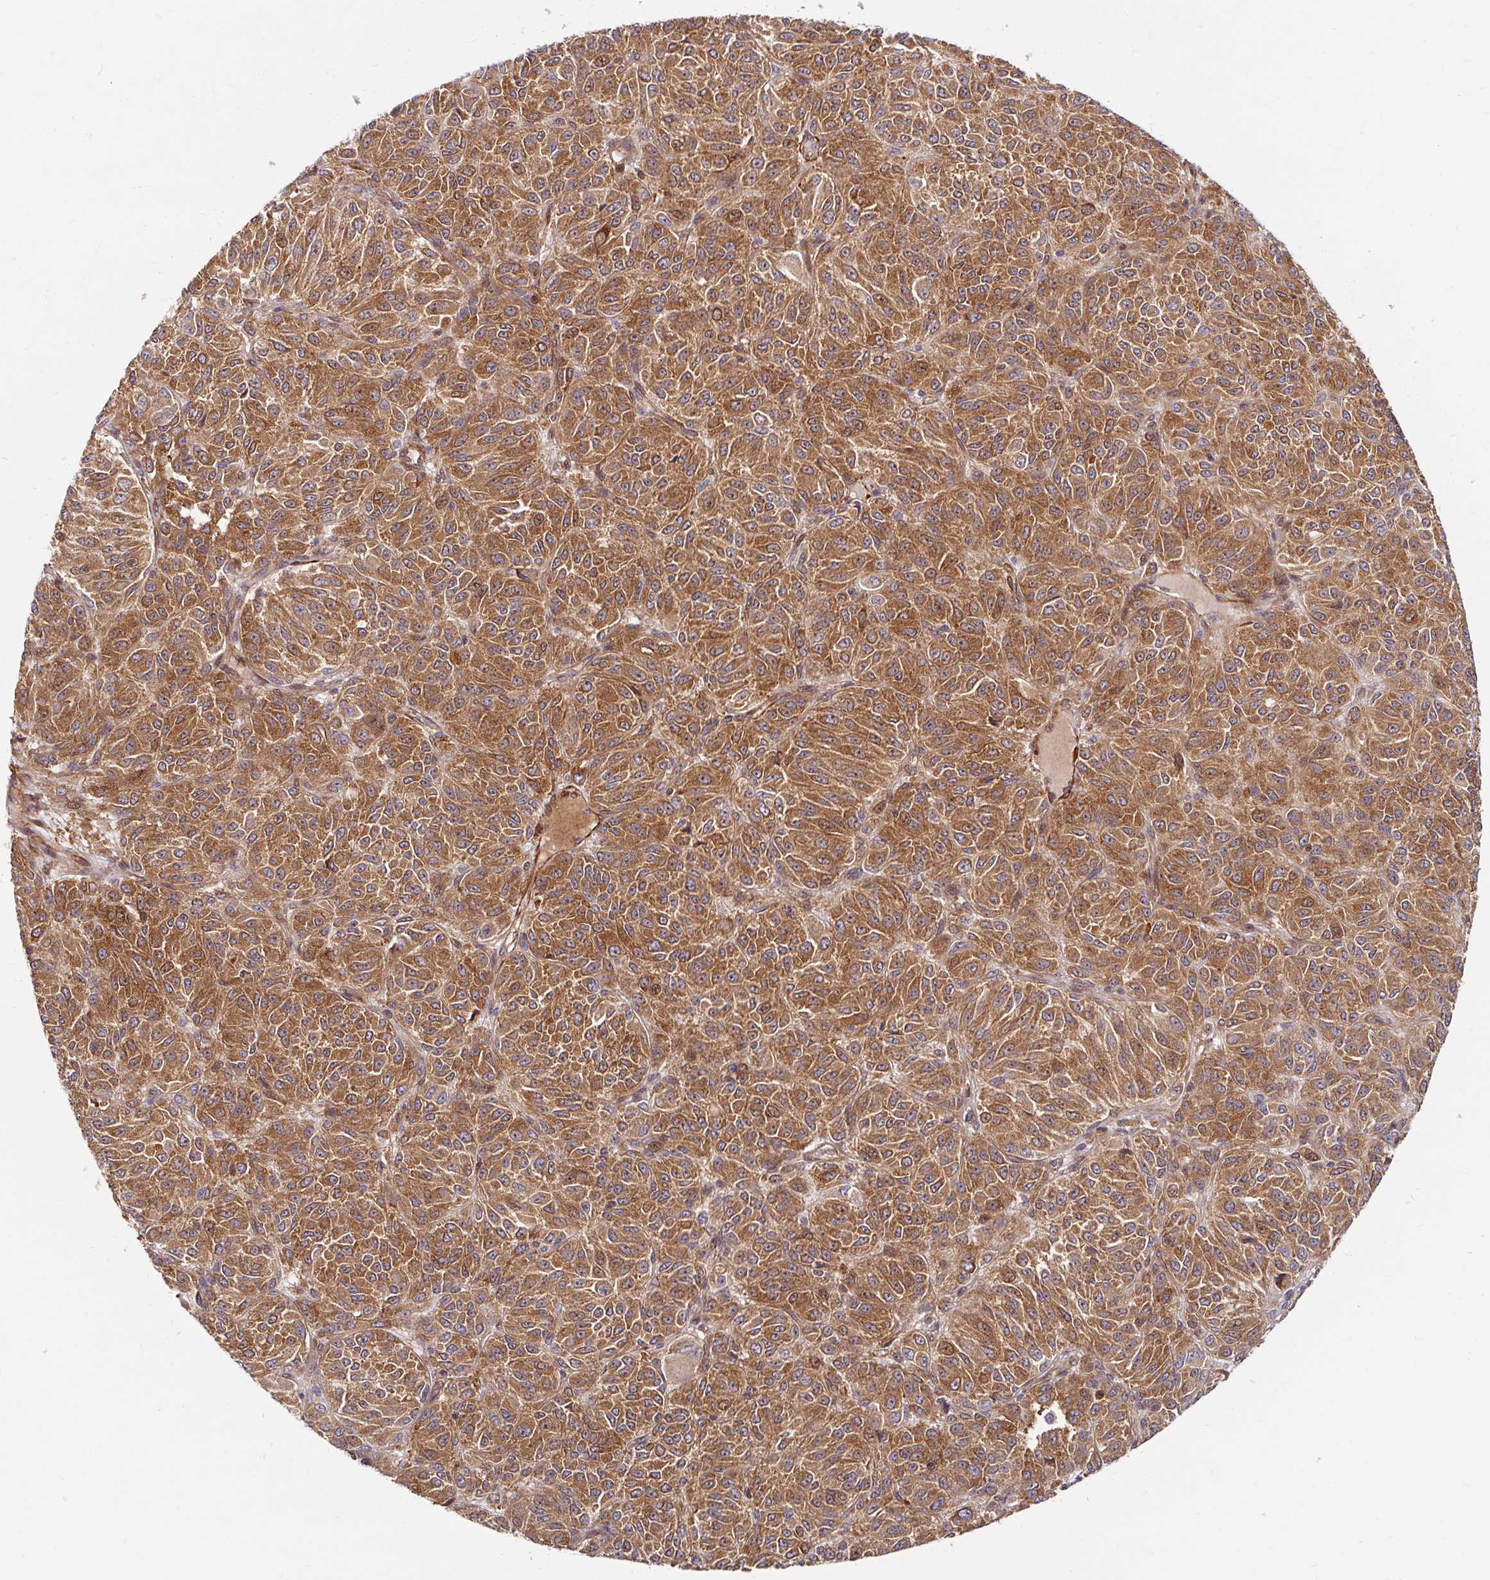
{"staining": {"intensity": "strong", "quantity": ">75%", "location": "cytoplasmic/membranous"}, "tissue": "melanoma", "cell_type": "Tumor cells", "image_type": "cancer", "snomed": [{"axis": "morphology", "description": "Malignant melanoma, Metastatic site"}, {"axis": "topography", "description": "Brain"}], "caption": "Strong cytoplasmic/membranous protein staining is seen in about >75% of tumor cells in melanoma.", "gene": "BTF3", "patient": {"sex": "female", "age": 56}}